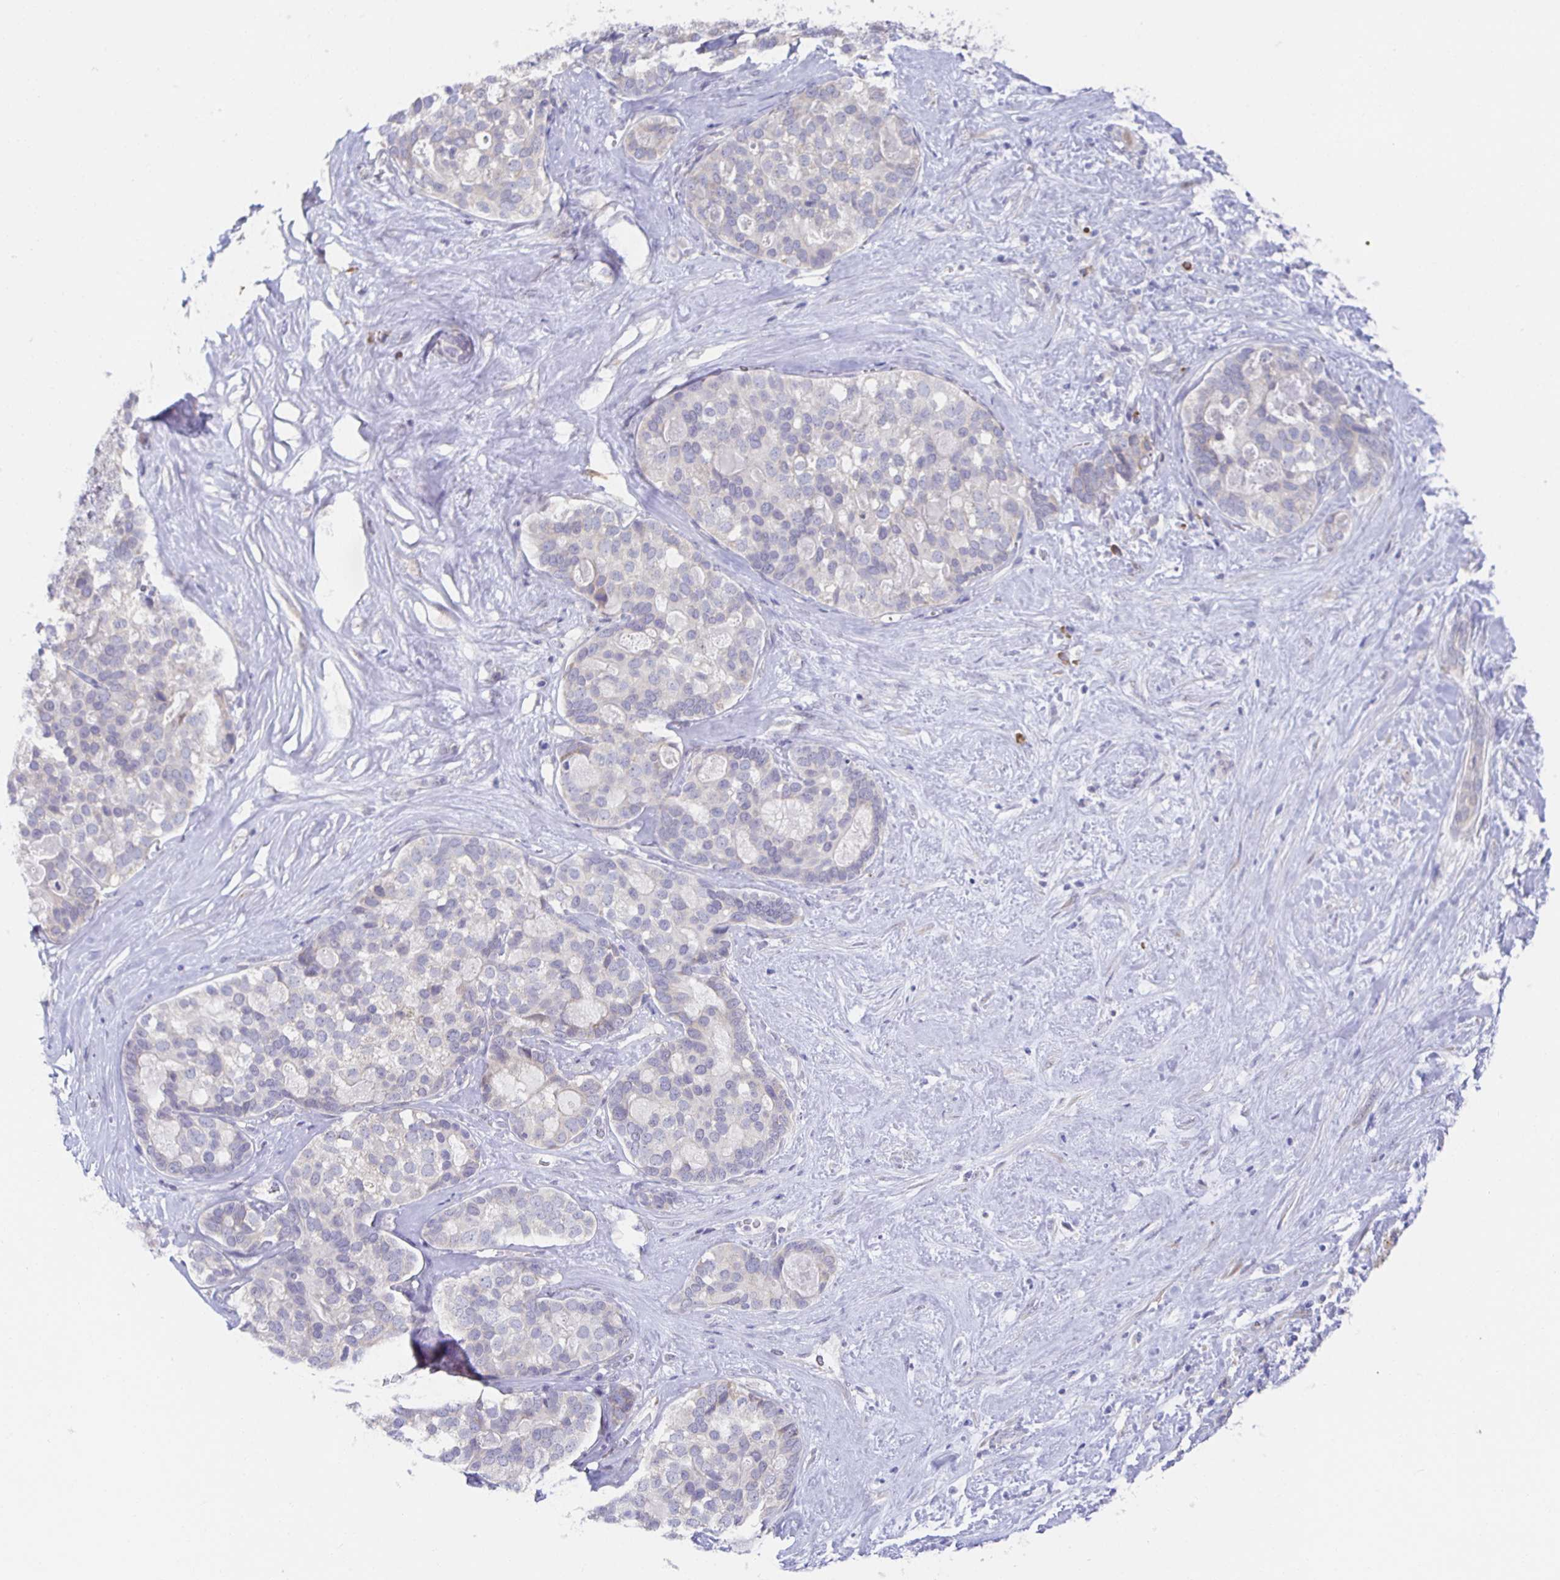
{"staining": {"intensity": "weak", "quantity": "<25%", "location": "cytoplasmic/membranous"}, "tissue": "liver cancer", "cell_type": "Tumor cells", "image_type": "cancer", "snomed": [{"axis": "morphology", "description": "Cholangiocarcinoma"}, {"axis": "topography", "description": "Liver"}], "caption": "Immunohistochemistry (IHC) of human liver cancer (cholangiocarcinoma) demonstrates no staining in tumor cells.", "gene": "BAD", "patient": {"sex": "male", "age": 56}}